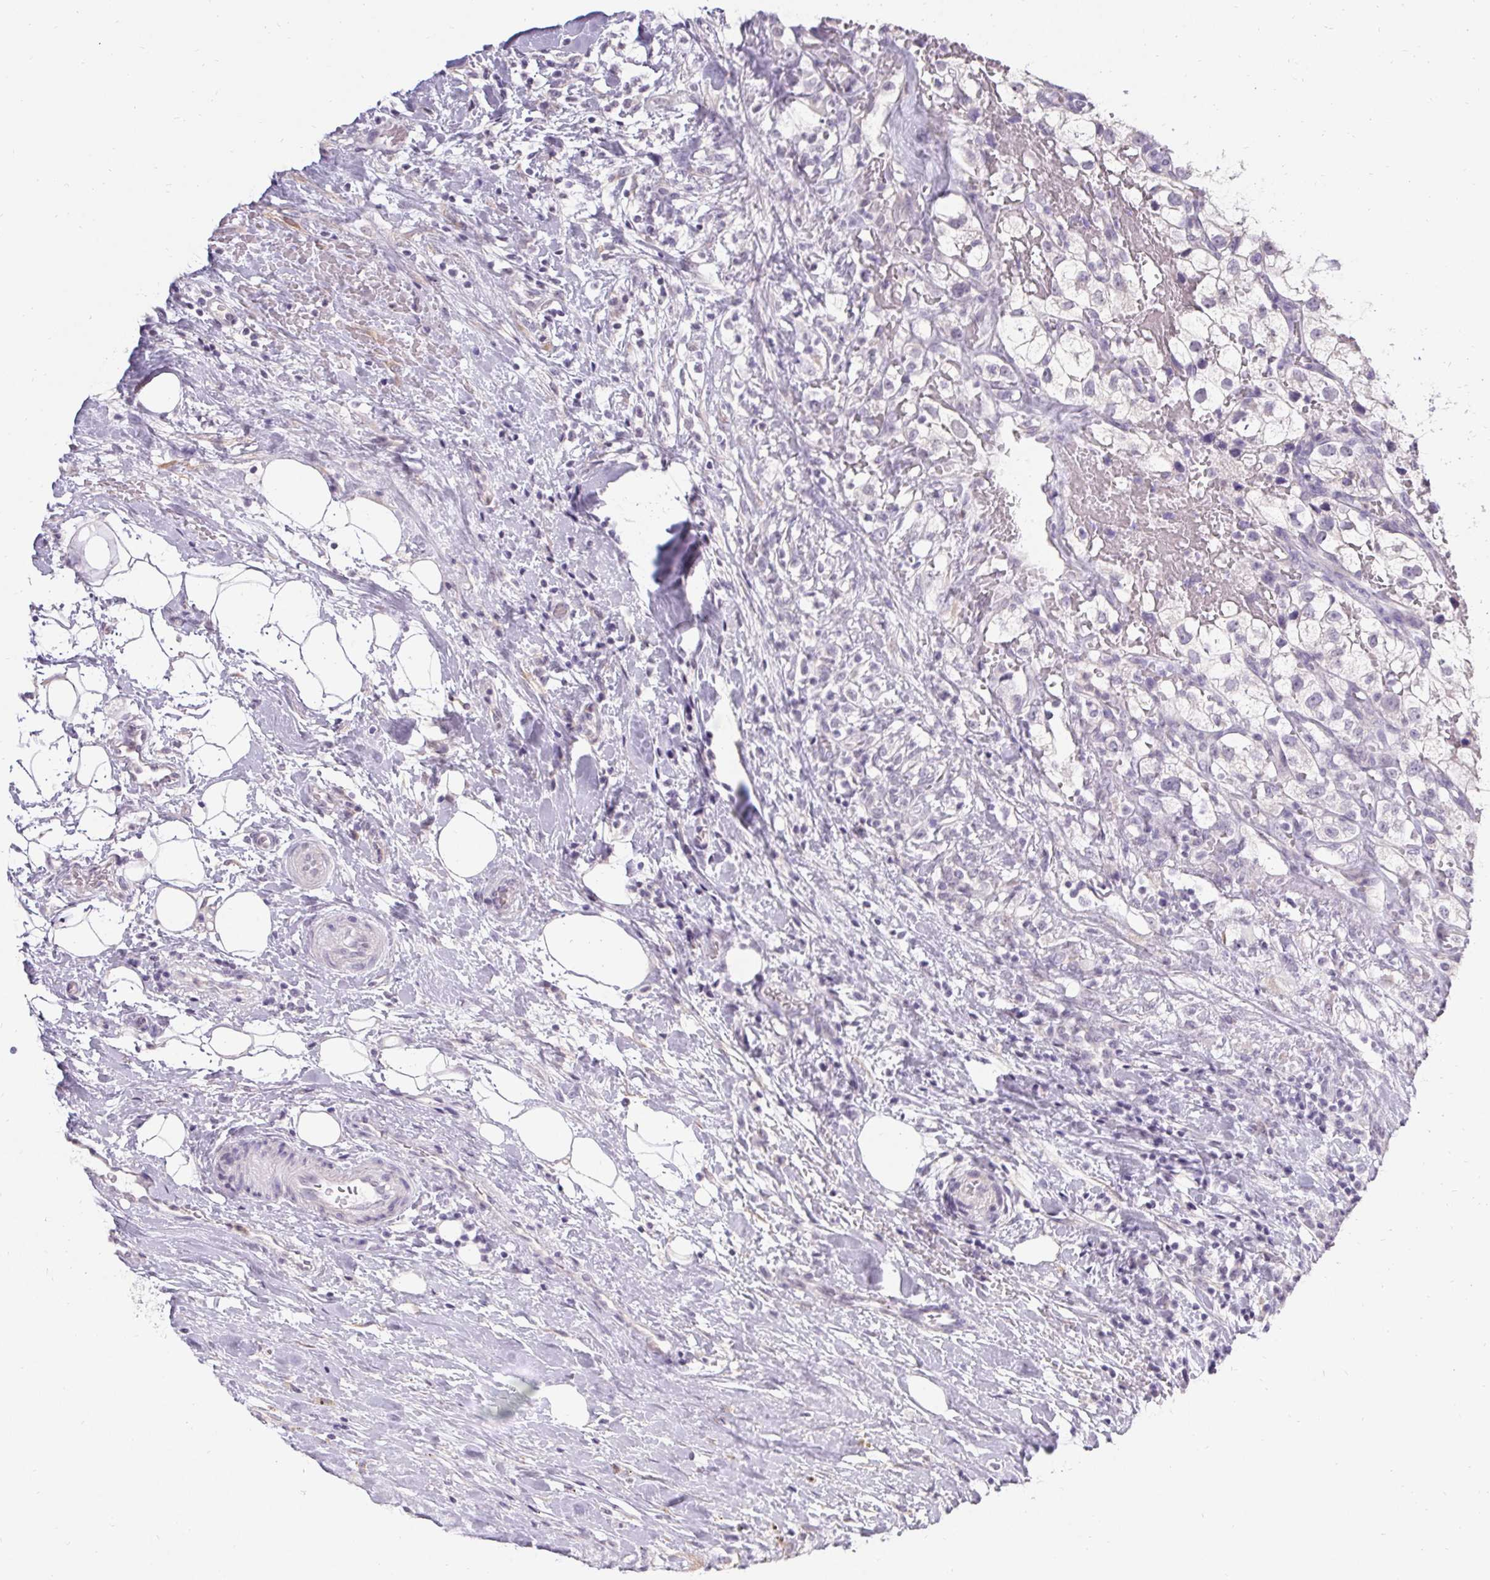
{"staining": {"intensity": "negative", "quantity": "none", "location": "none"}, "tissue": "renal cancer", "cell_type": "Tumor cells", "image_type": "cancer", "snomed": [{"axis": "morphology", "description": "Adenocarcinoma, NOS"}, {"axis": "topography", "description": "Kidney"}], "caption": "Immunohistochemistry (IHC) of human renal cancer displays no positivity in tumor cells.", "gene": "PMEL", "patient": {"sex": "male", "age": 59}}